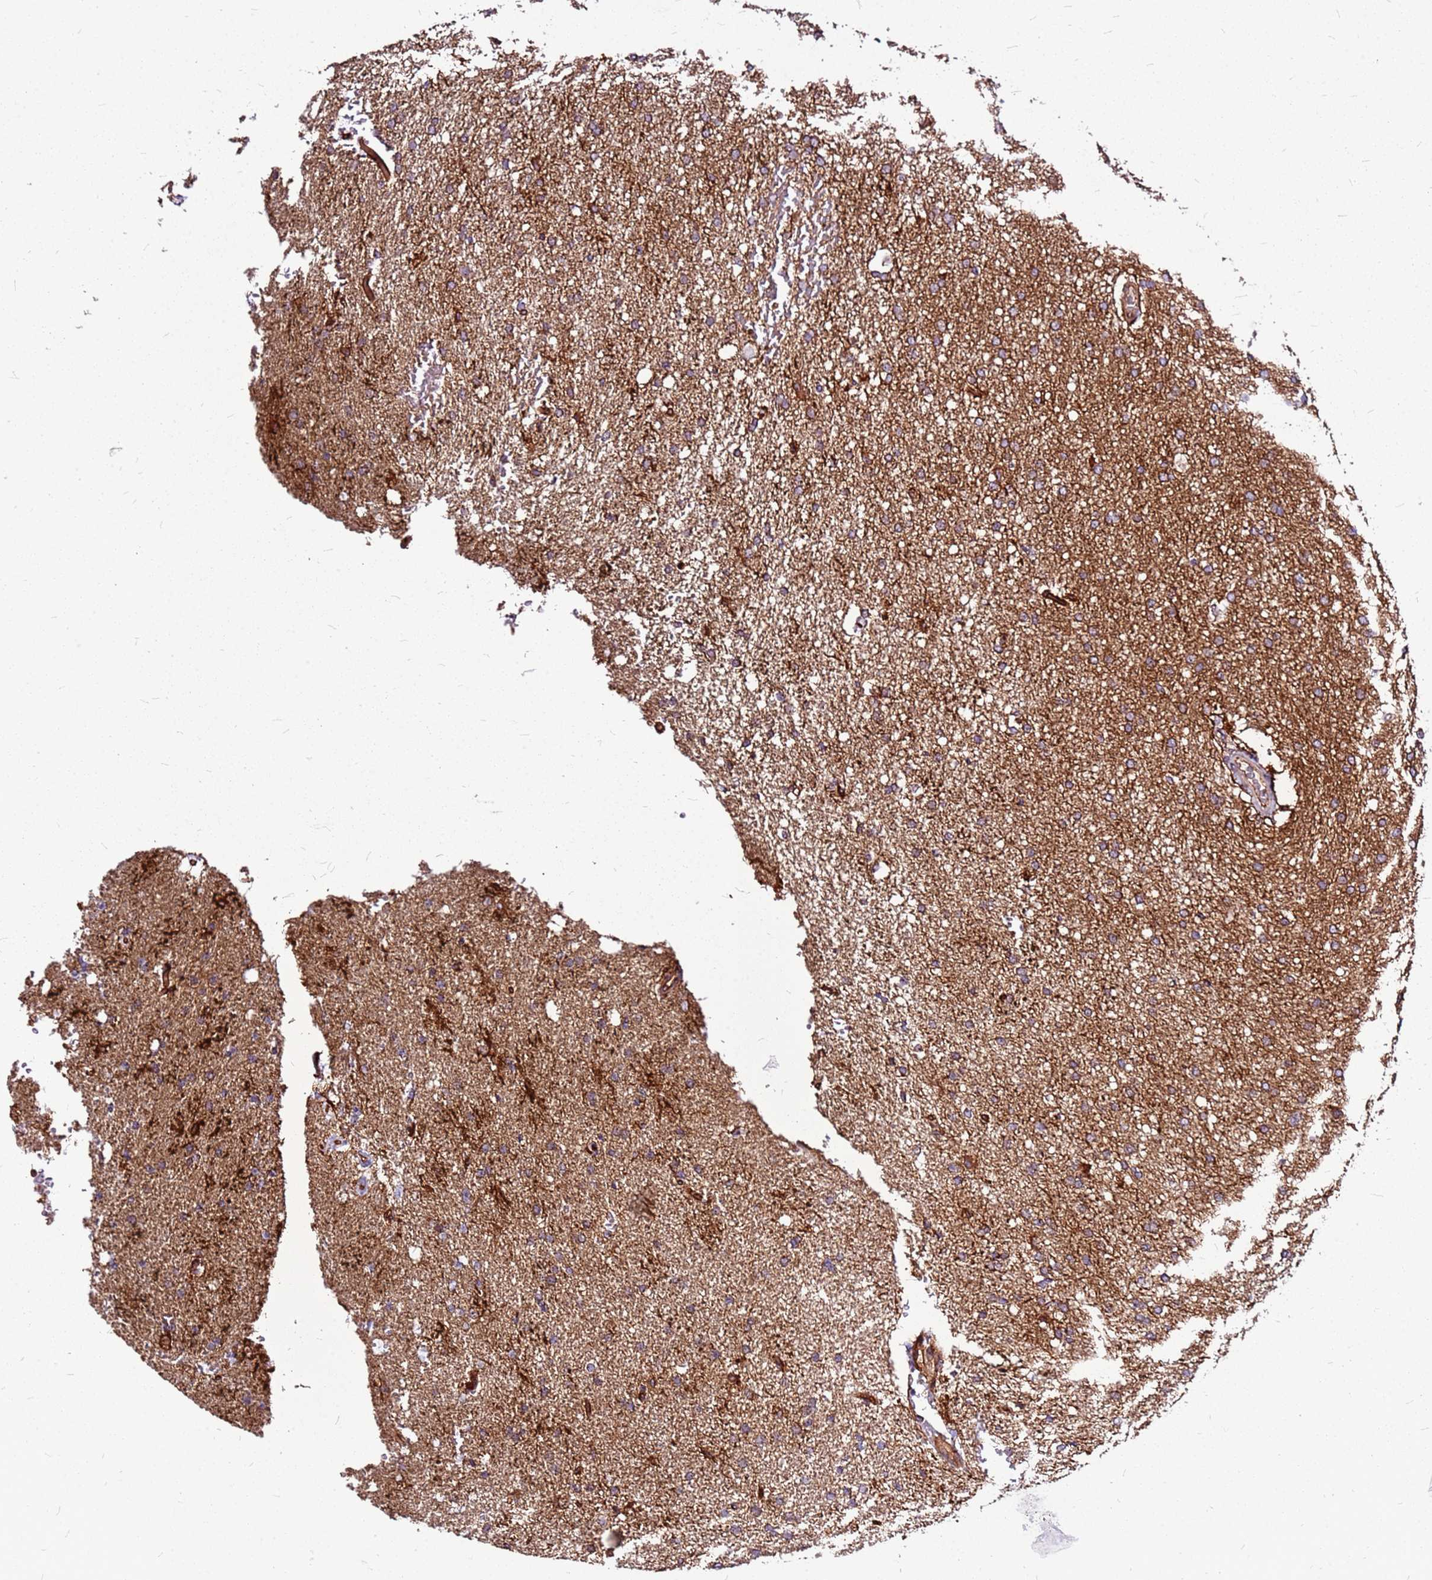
{"staining": {"intensity": "moderate", "quantity": ">75%", "location": "cytoplasmic/membranous"}, "tissue": "glioma", "cell_type": "Tumor cells", "image_type": "cancer", "snomed": [{"axis": "morphology", "description": "Glioma, malignant, High grade"}, {"axis": "topography", "description": "Brain"}], "caption": "Human glioma stained for a protein (brown) exhibits moderate cytoplasmic/membranous positive positivity in approximately >75% of tumor cells.", "gene": "TOPAZ1", "patient": {"sex": "male", "age": 72}}